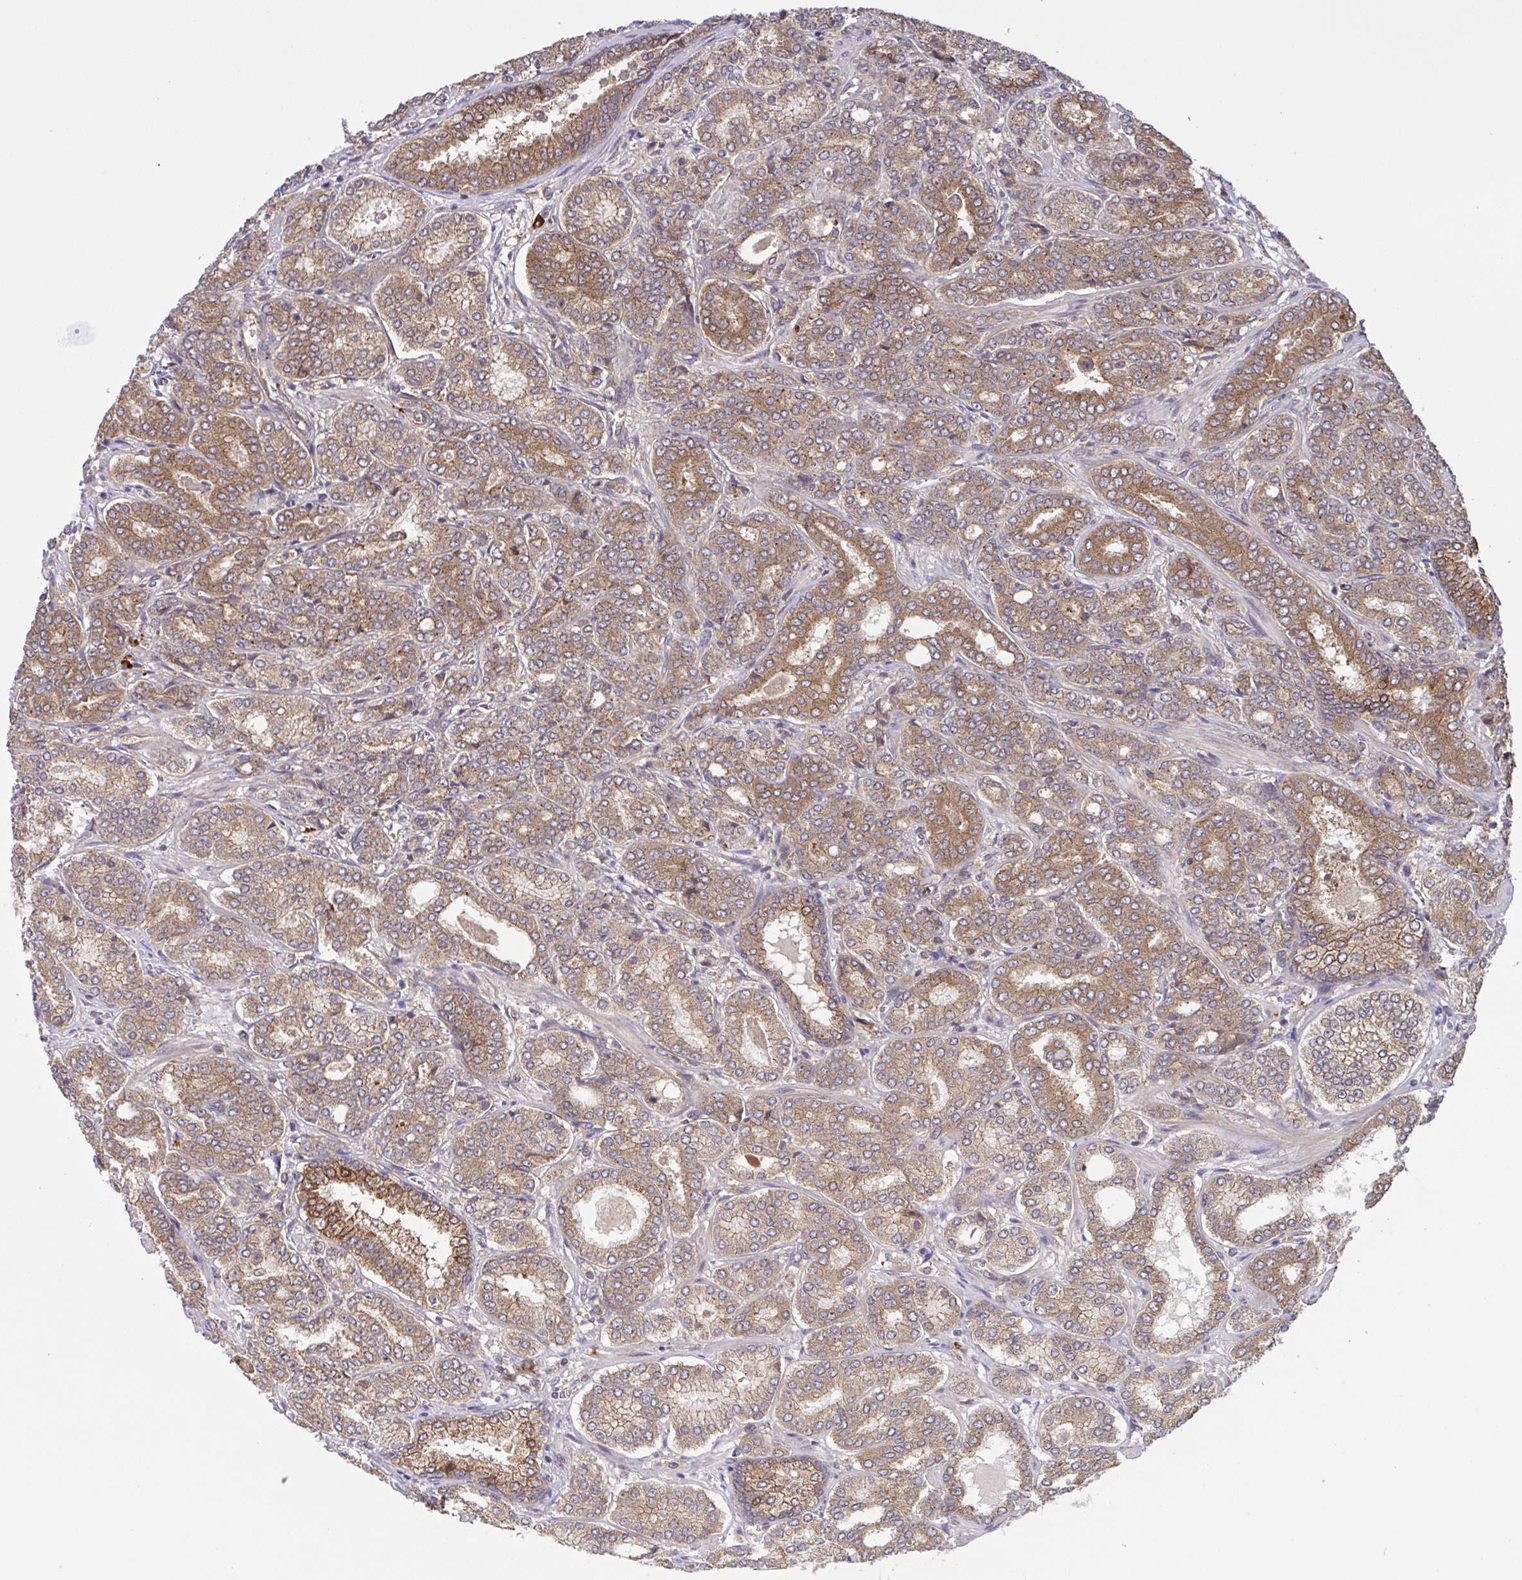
{"staining": {"intensity": "moderate", "quantity": ">75%", "location": "cytoplasmic/membranous"}, "tissue": "prostate cancer", "cell_type": "Tumor cells", "image_type": "cancer", "snomed": [{"axis": "morphology", "description": "Adenocarcinoma, High grade"}, {"axis": "topography", "description": "Prostate"}], "caption": "Brown immunohistochemical staining in human prostate cancer displays moderate cytoplasmic/membranous expression in about >75% of tumor cells. (Stains: DAB in brown, nuclei in blue, Microscopy: brightfield microscopy at high magnification).", "gene": "INTS10", "patient": {"sex": "male", "age": 72}}